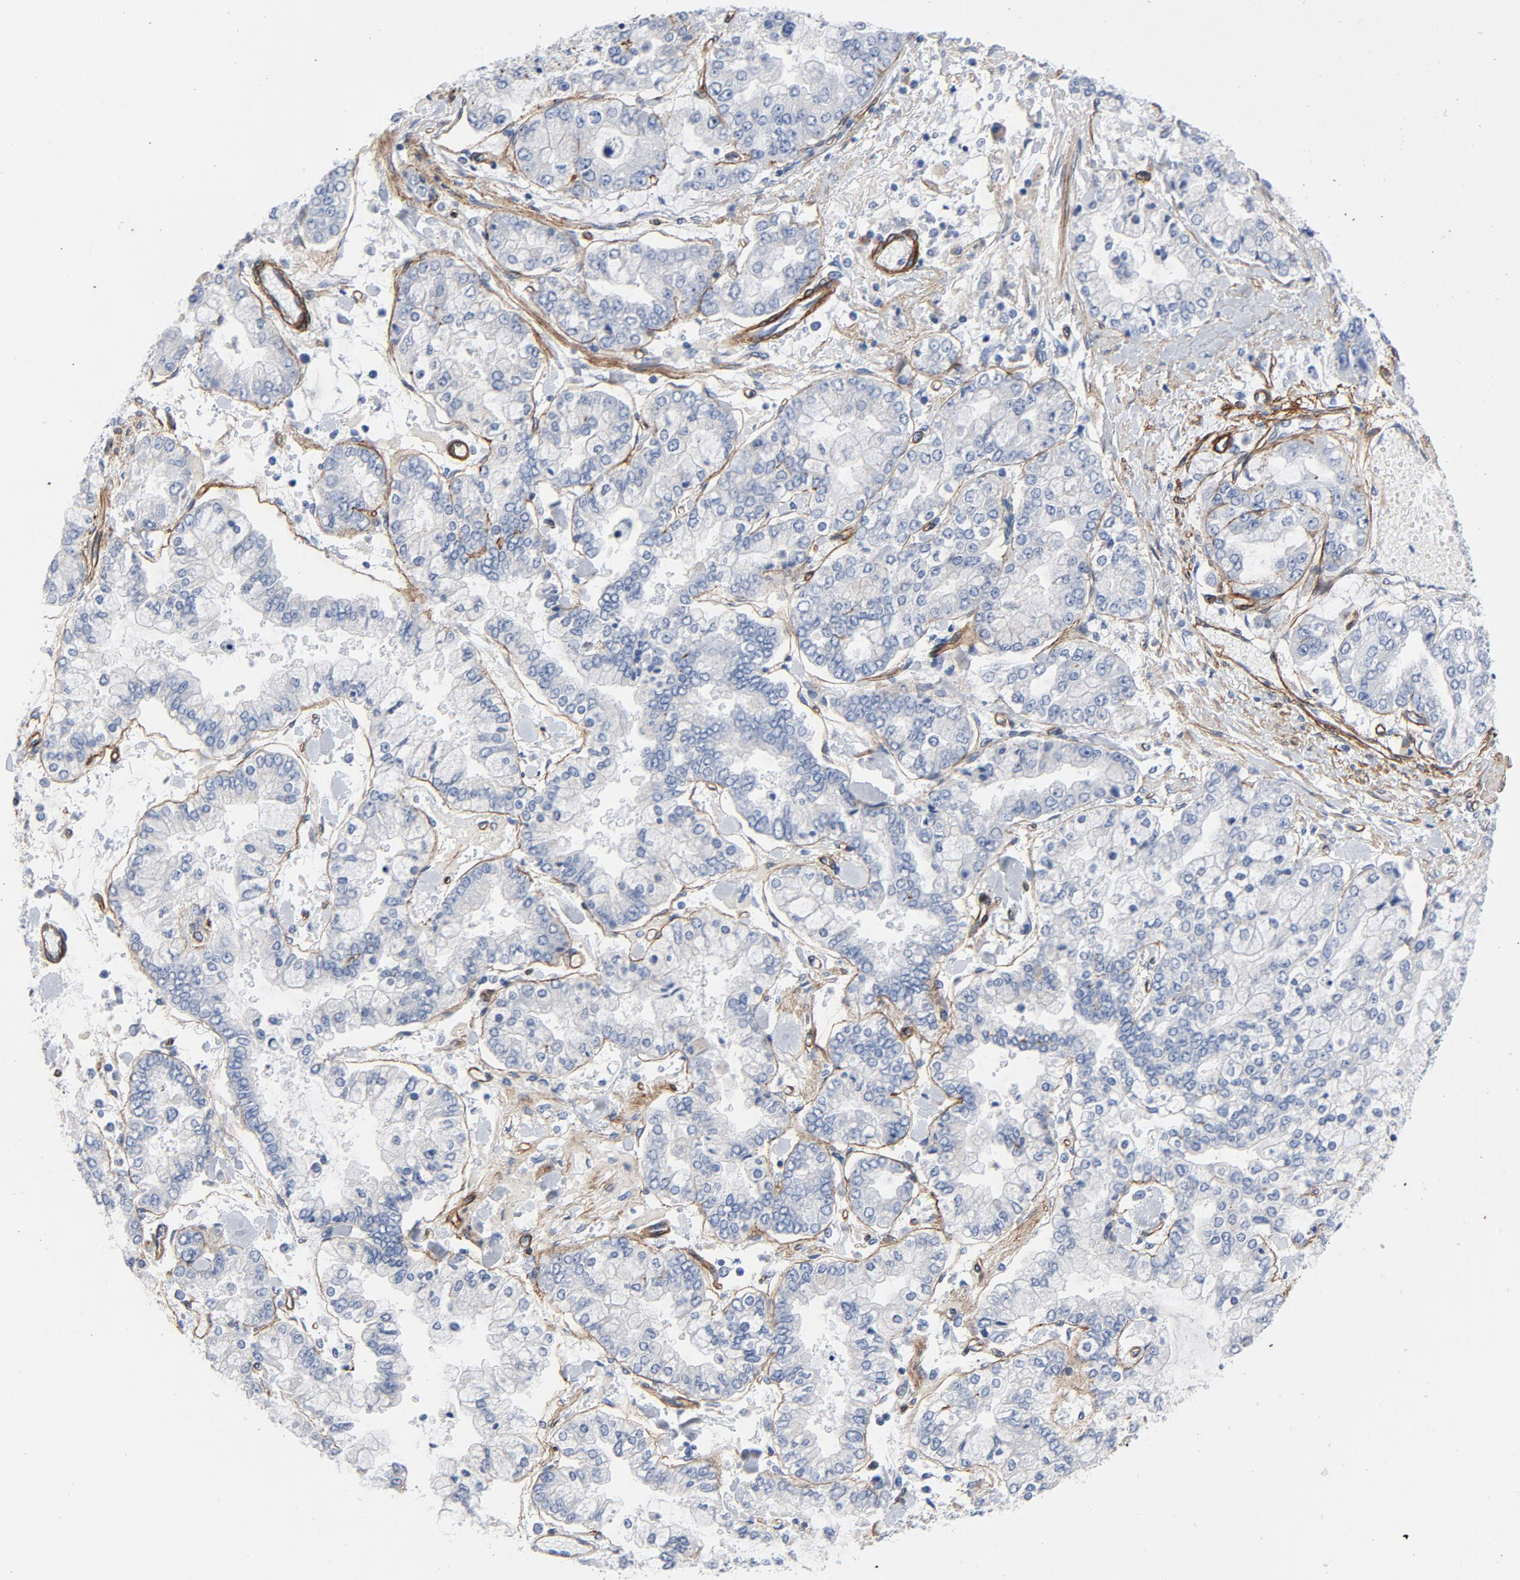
{"staining": {"intensity": "negative", "quantity": "none", "location": "none"}, "tissue": "stomach cancer", "cell_type": "Tumor cells", "image_type": "cancer", "snomed": [{"axis": "morphology", "description": "Normal tissue, NOS"}, {"axis": "morphology", "description": "Adenocarcinoma, NOS"}, {"axis": "topography", "description": "Stomach, upper"}, {"axis": "topography", "description": "Stomach"}], "caption": "This is a photomicrograph of IHC staining of stomach cancer (adenocarcinoma), which shows no staining in tumor cells.", "gene": "LAMC1", "patient": {"sex": "male", "age": 76}}